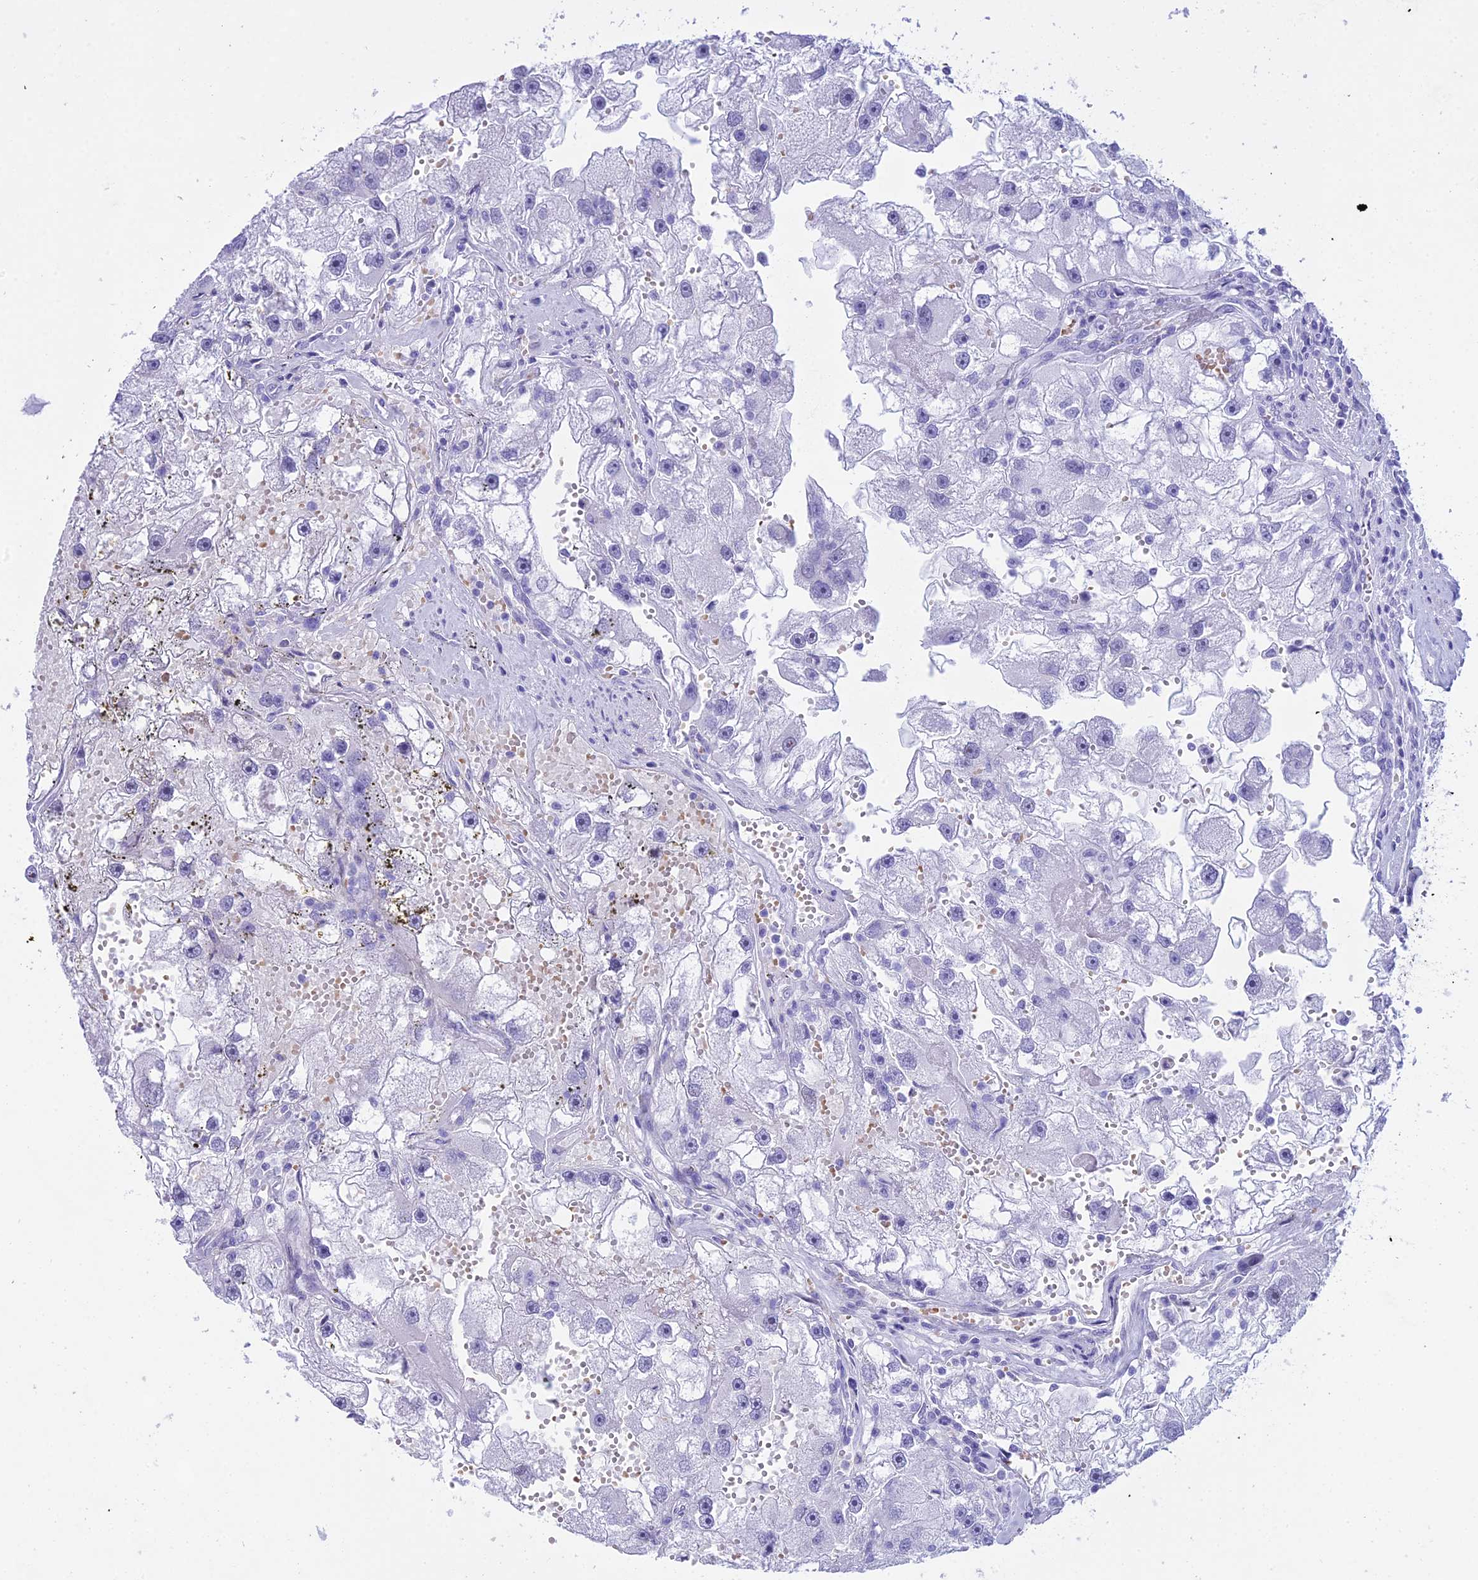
{"staining": {"intensity": "negative", "quantity": "none", "location": "none"}, "tissue": "renal cancer", "cell_type": "Tumor cells", "image_type": "cancer", "snomed": [{"axis": "morphology", "description": "Adenocarcinoma, NOS"}, {"axis": "topography", "description": "Kidney"}], "caption": "IHC micrograph of renal cancer (adenocarcinoma) stained for a protein (brown), which demonstrates no staining in tumor cells.", "gene": "RNPS1", "patient": {"sex": "male", "age": 63}}